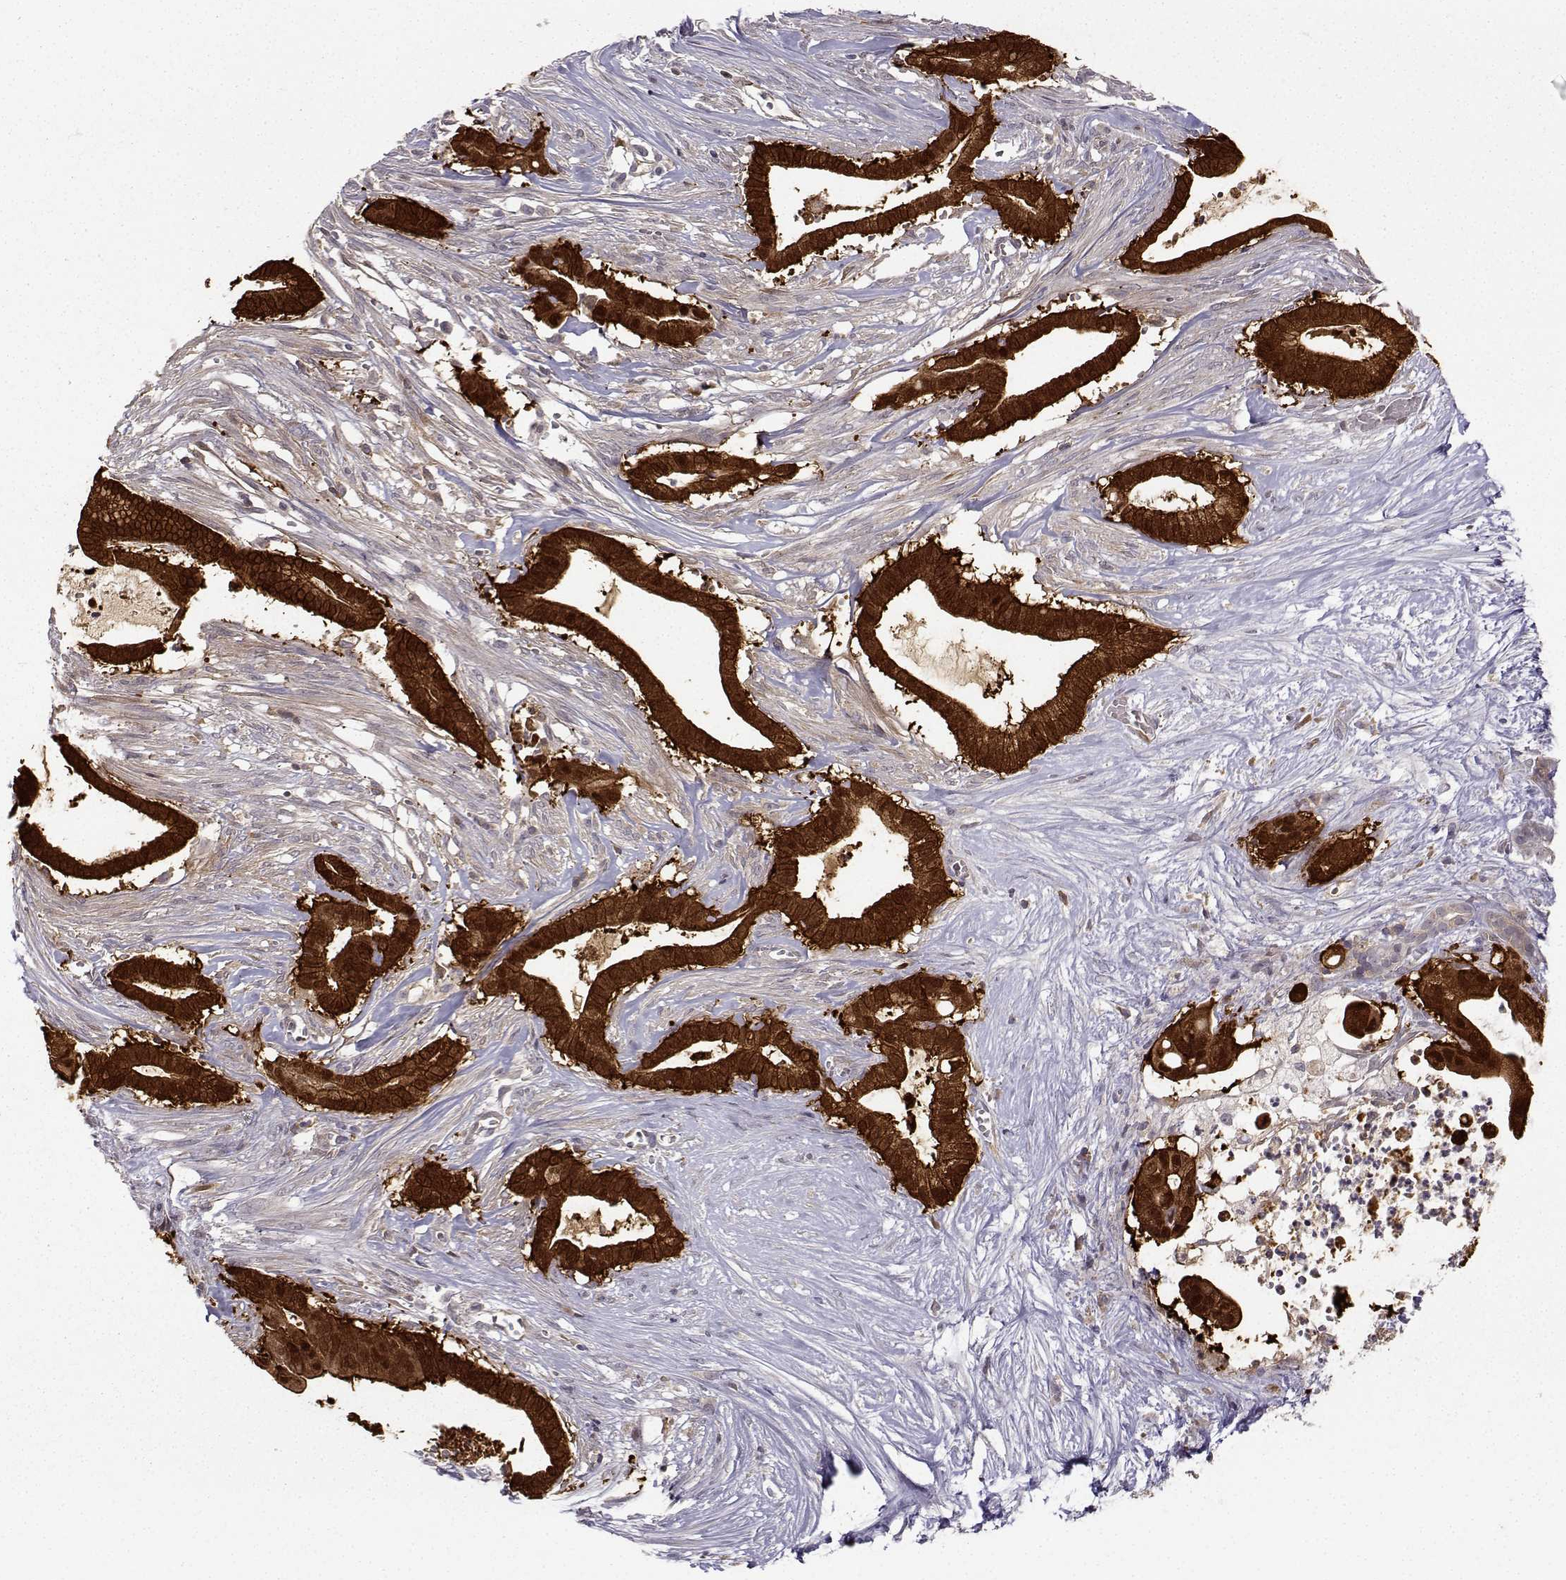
{"staining": {"intensity": "strong", "quantity": ">75%", "location": "cytoplasmic/membranous,nuclear"}, "tissue": "pancreatic cancer", "cell_type": "Tumor cells", "image_type": "cancer", "snomed": [{"axis": "morphology", "description": "Adenocarcinoma, NOS"}, {"axis": "topography", "description": "Pancreas"}], "caption": "Adenocarcinoma (pancreatic) tissue reveals strong cytoplasmic/membranous and nuclear staining in about >75% of tumor cells", "gene": "NQO1", "patient": {"sex": "male", "age": 61}}